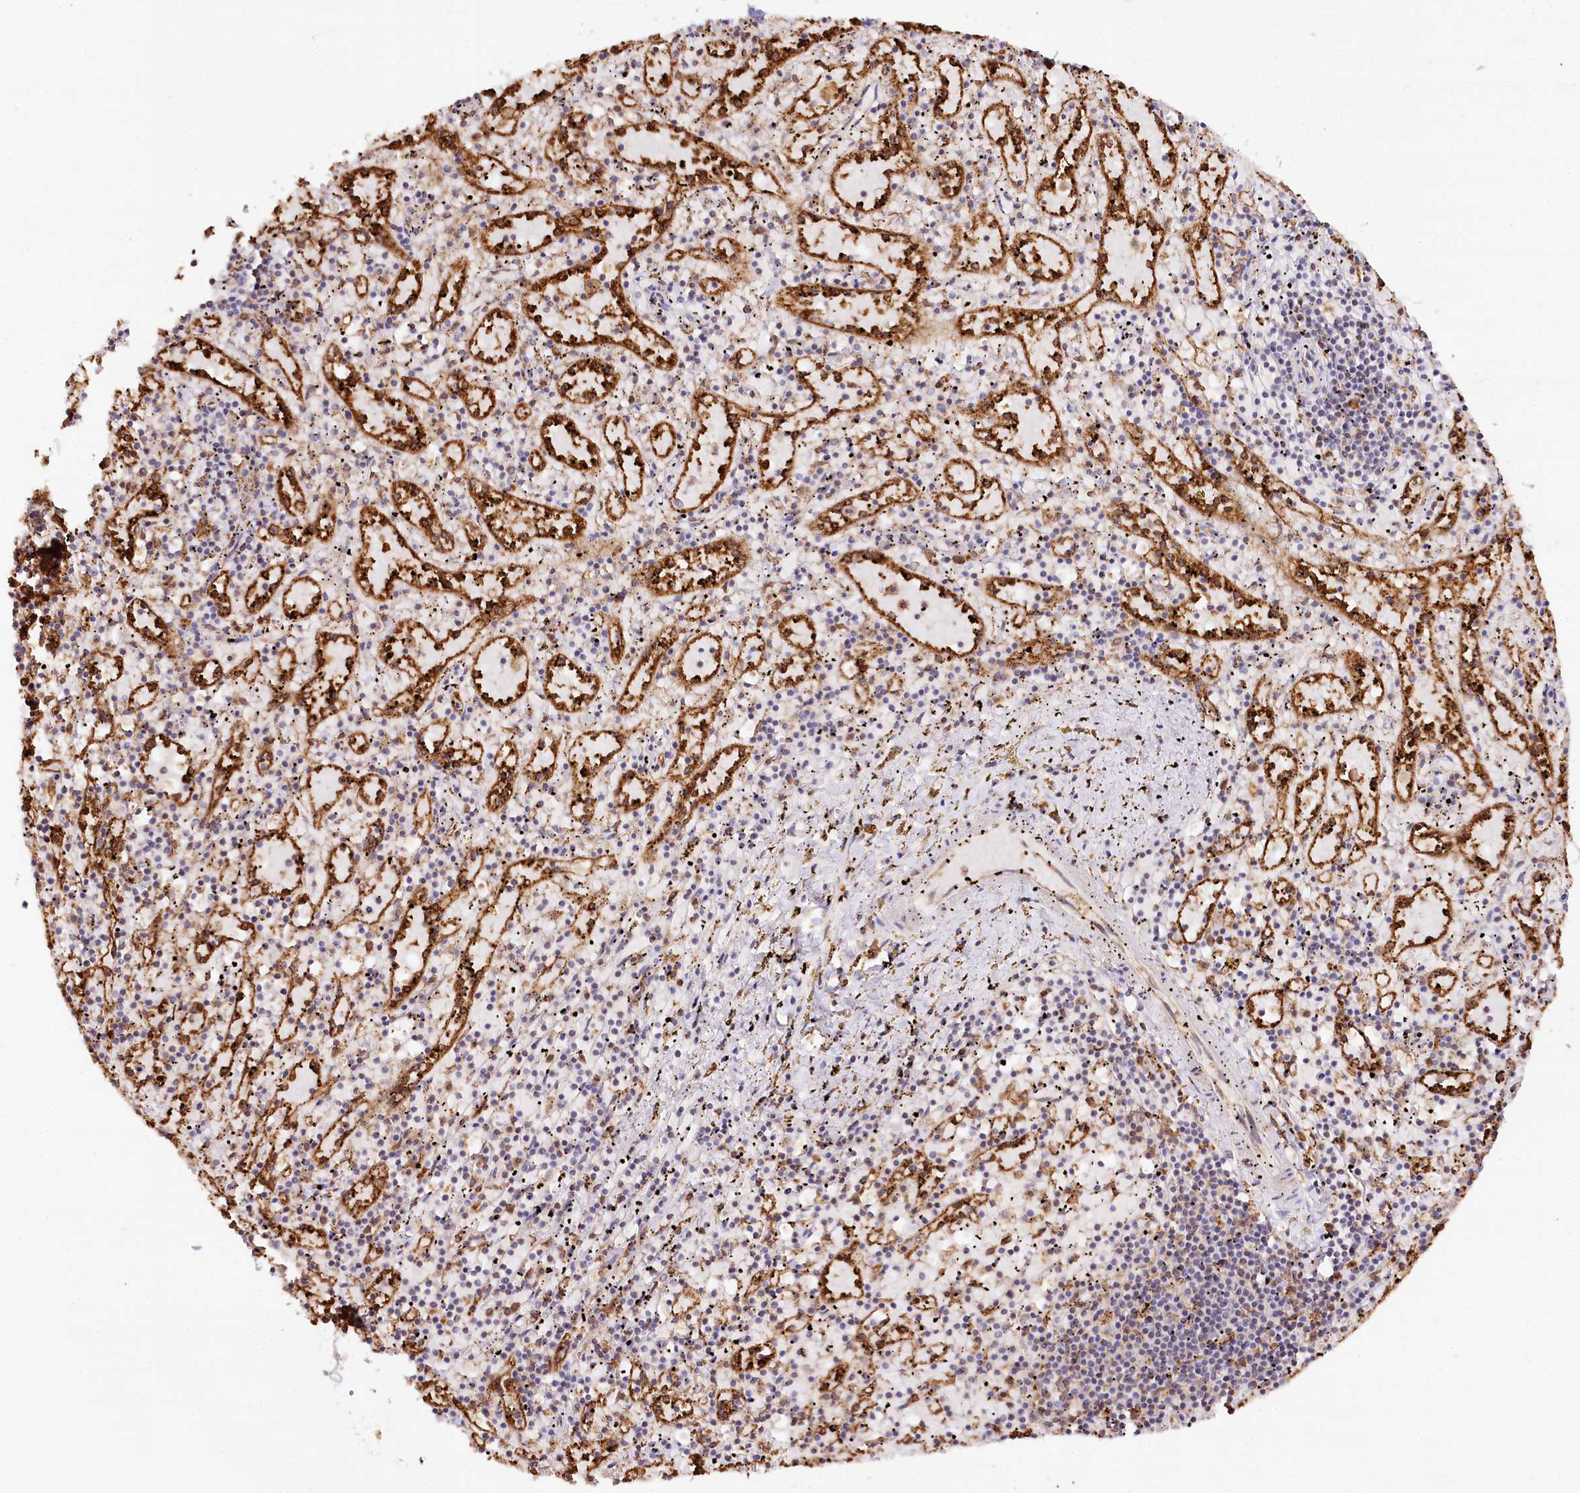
{"staining": {"intensity": "weak", "quantity": "<25%", "location": "cytoplasmic/membranous"}, "tissue": "spleen", "cell_type": "Cells in red pulp", "image_type": "normal", "snomed": [{"axis": "morphology", "description": "Normal tissue, NOS"}, {"axis": "topography", "description": "Spleen"}], "caption": "The immunohistochemistry micrograph has no significant expression in cells in red pulp of spleen.", "gene": "VEGFA", "patient": {"sex": "male", "age": 11}}